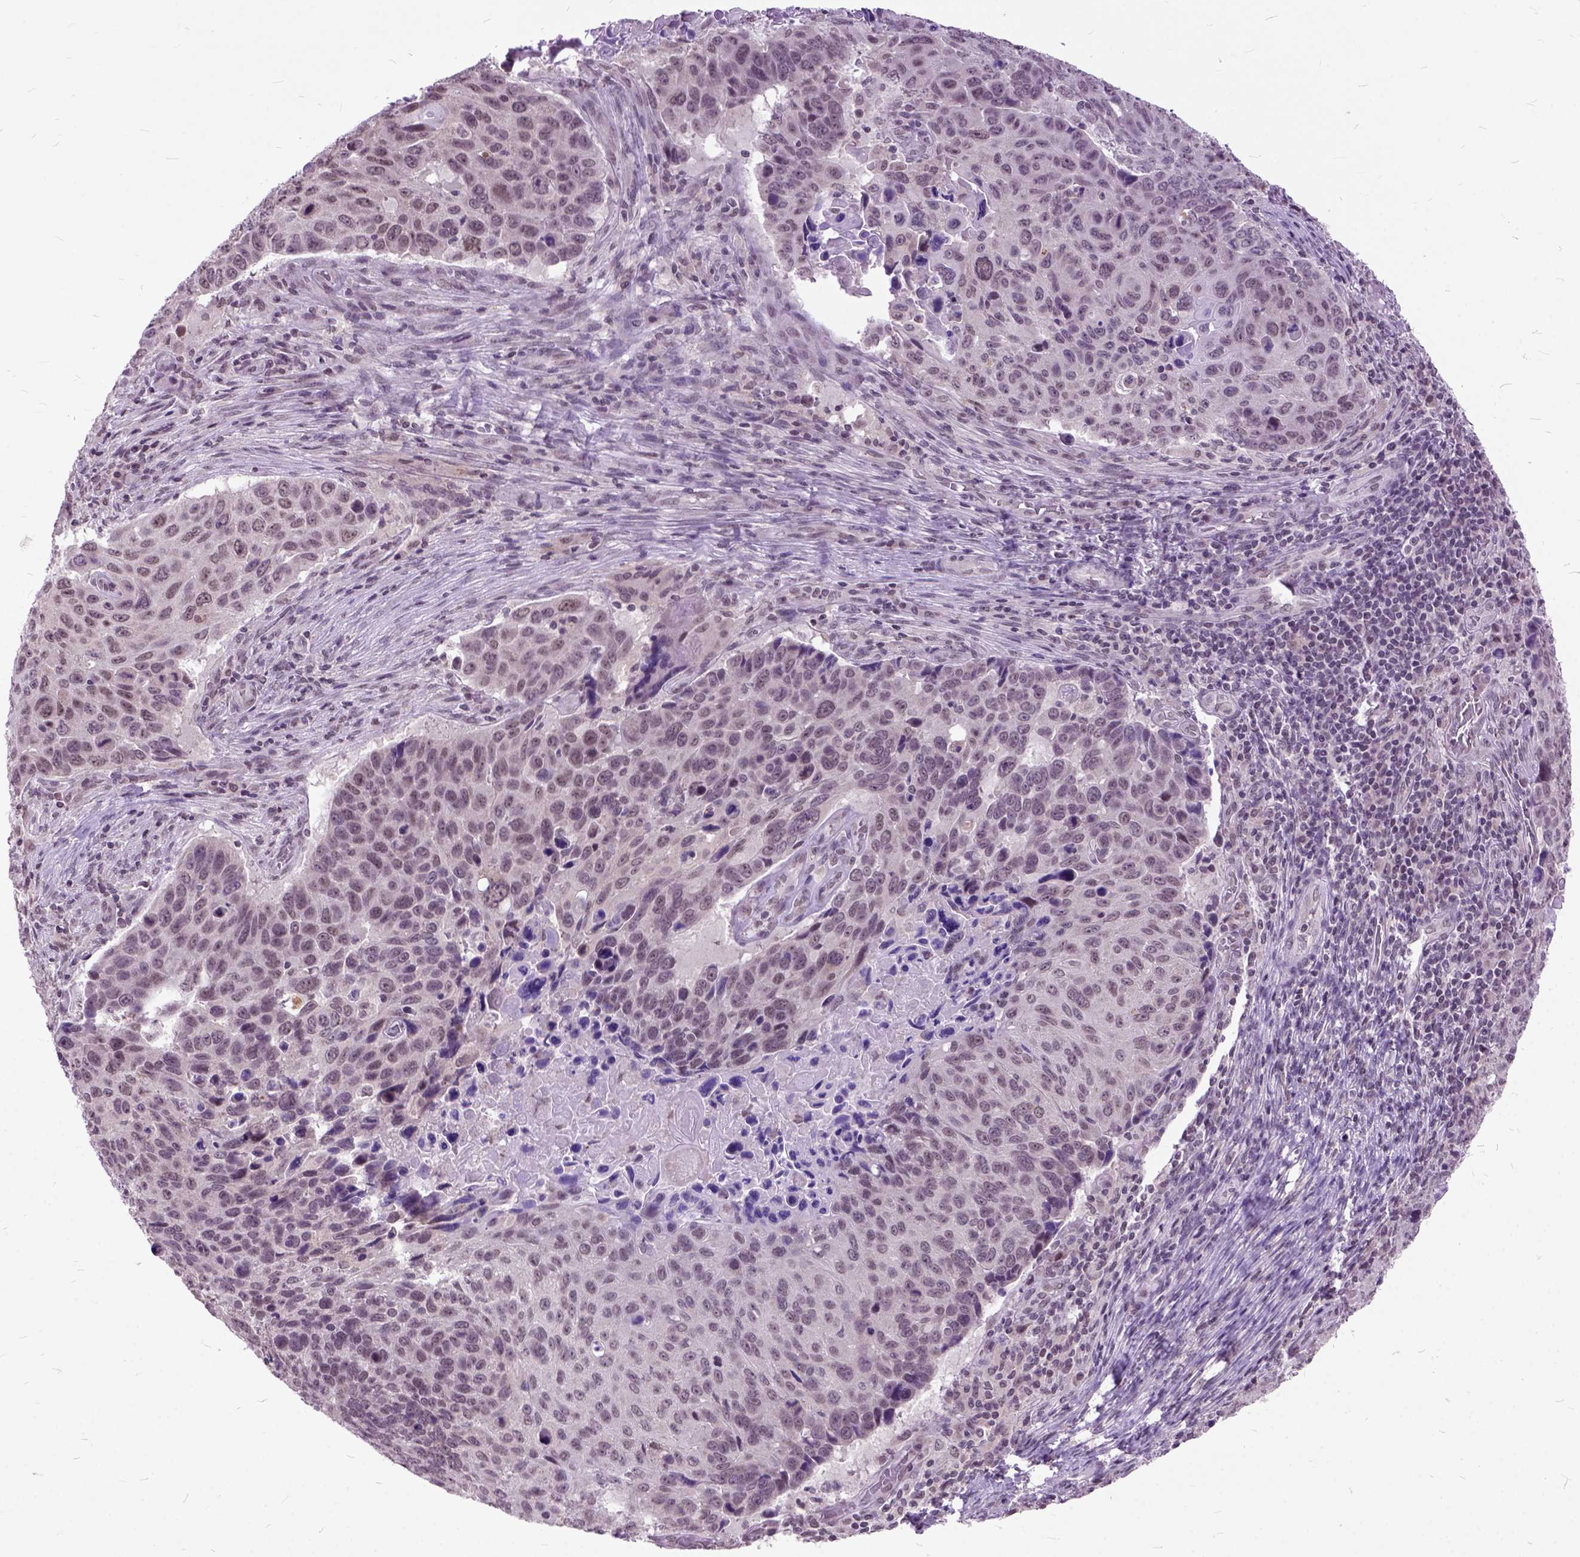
{"staining": {"intensity": "moderate", "quantity": "<25%", "location": "nuclear"}, "tissue": "lung cancer", "cell_type": "Tumor cells", "image_type": "cancer", "snomed": [{"axis": "morphology", "description": "Squamous cell carcinoma, NOS"}, {"axis": "topography", "description": "Lung"}], "caption": "High-magnification brightfield microscopy of lung cancer (squamous cell carcinoma) stained with DAB (brown) and counterstained with hematoxylin (blue). tumor cells exhibit moderate nuclear positivity is seen in about<25% of cells. (DAB IHC with brightfield microscopy, high magnification).", "gene": "ORC5", "patient": {"sex": "male", "age": 68}}